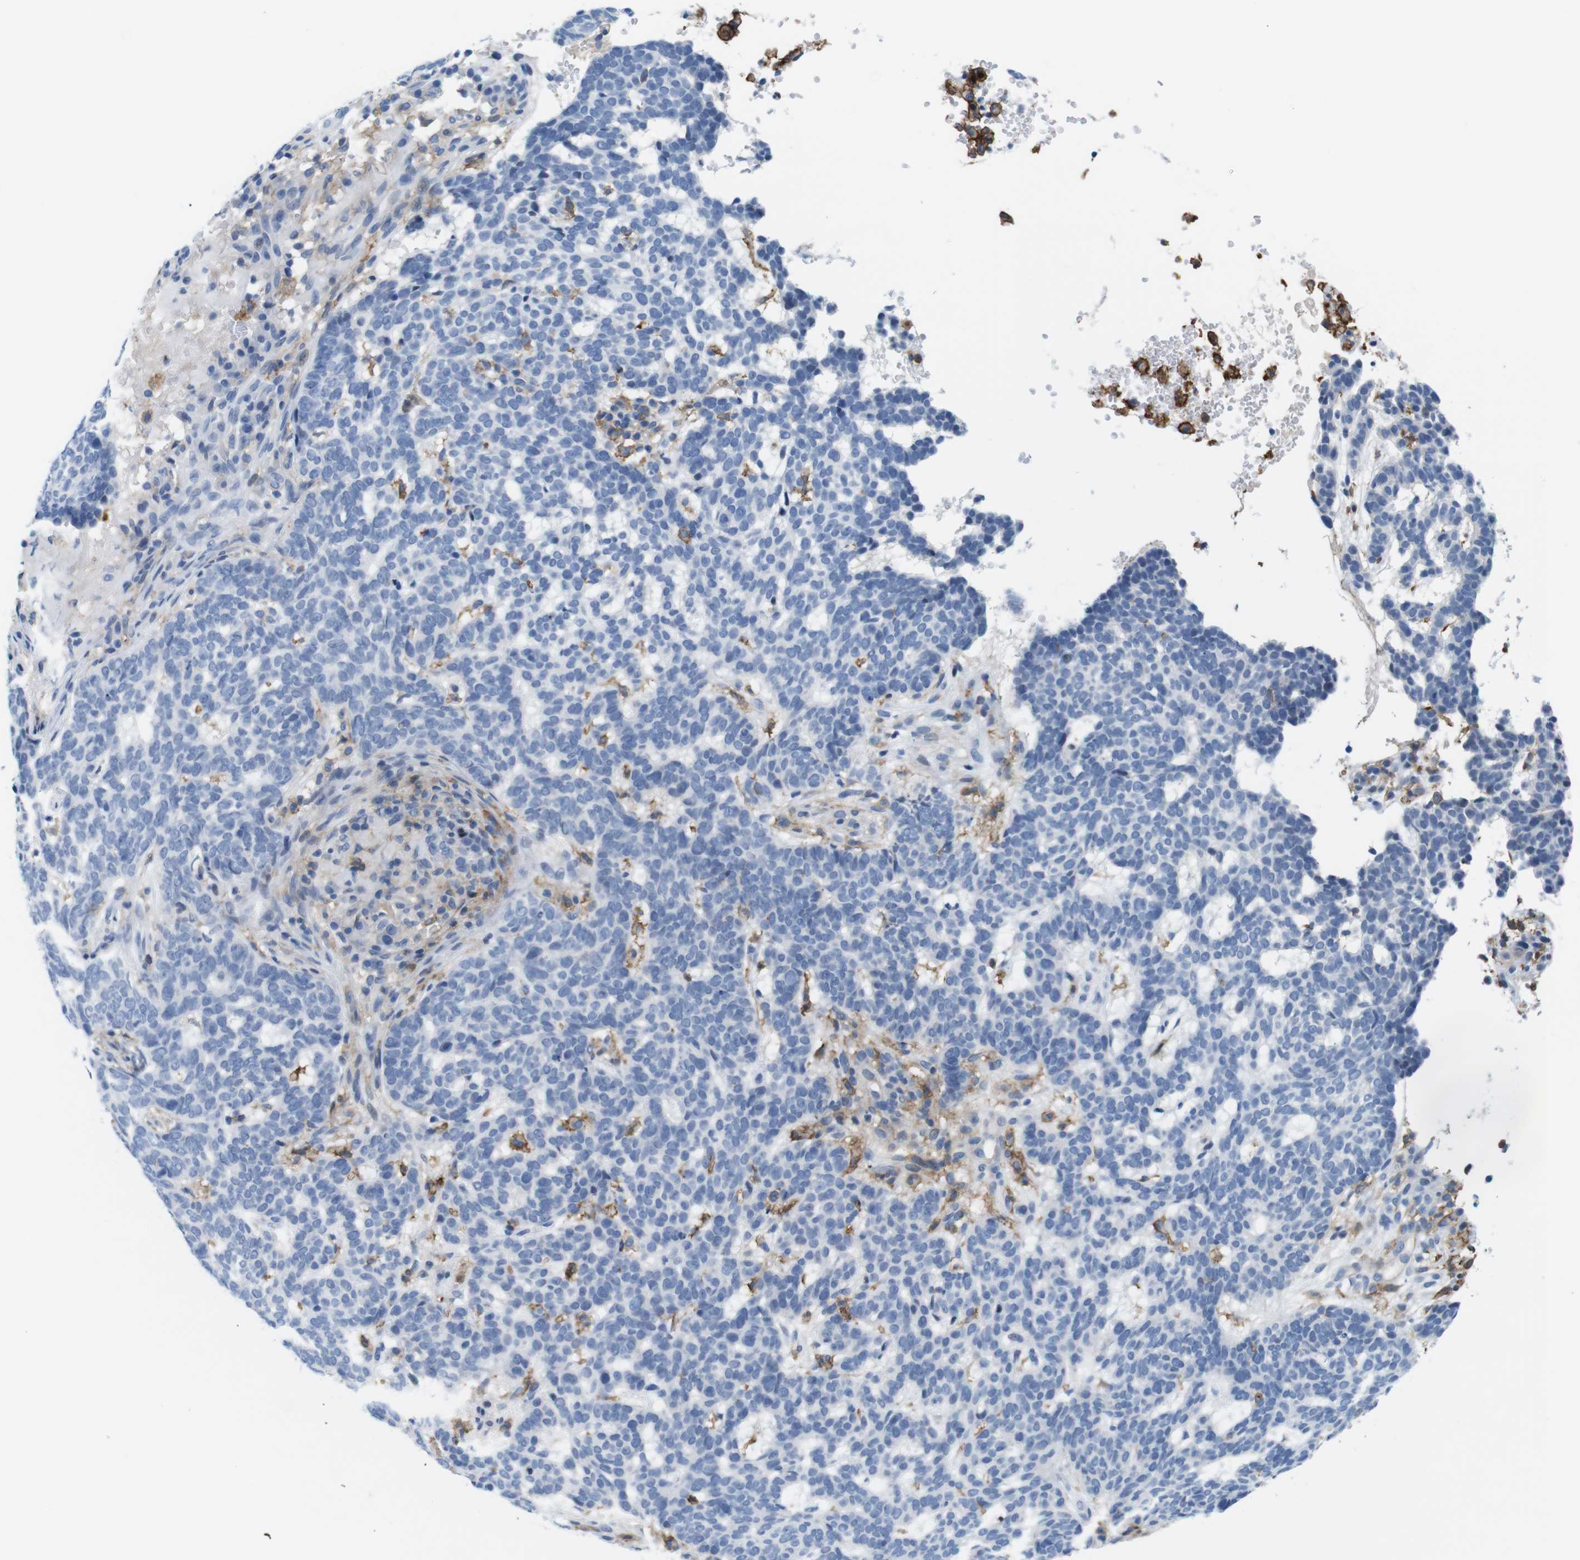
{"staining": {"intensity": "negative", "quantity": "none", "location": "none"}, "tissue": "skin cancer", "cell_type": "Tumor cells", "image_type": "cancer", "snomed": [{"axis": "morphology", "description": "Basal cell carcinoma"}, {"axis": "topography", "description": "Skin"}], "caption": "A histopathology image of basal cell carcinoma (skin) stained for a protein displays no brown staining in tumor cells.", "gene": "CD300C", "patient": {"sex": "male", "age": 85}}